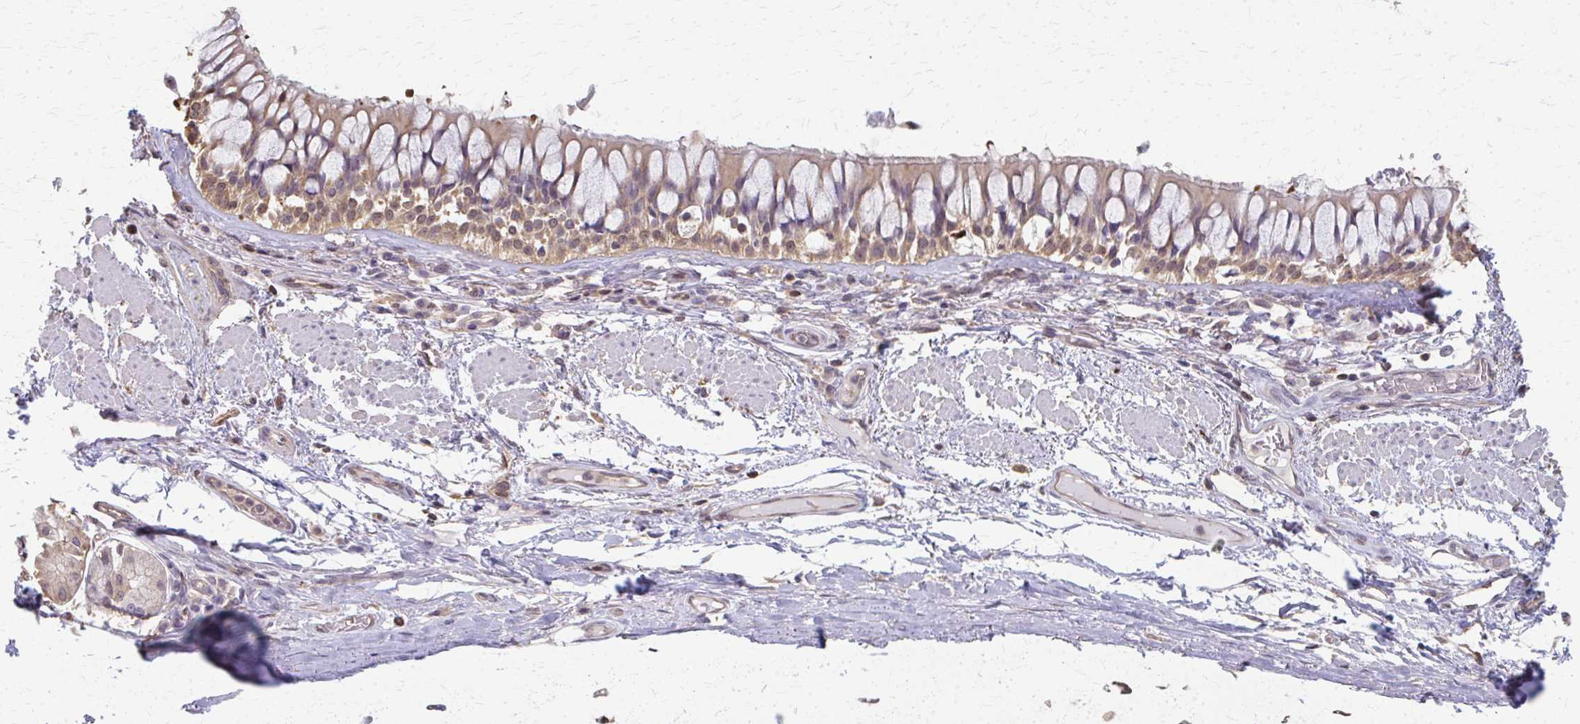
{"staining": {"intensity": "negative", "quantity": "none", "location": "none"}, "tissue": "adipose tissue", "cell_type": "Adipocytes", "image_type": "normal", "snomed": [{"axis": "morphology", "description": "Normal tissue, NOS"}, {"axis": "topography", "description": "Cartilage tissue"}, {"axis": "topography", "description": "Bronchus"}], "caption": "IHC of normal adipose tissue reveals no positivity in adipocytes.", "gene": "RABGAP1L", "patient": {"sex": "male", "age": 64}}